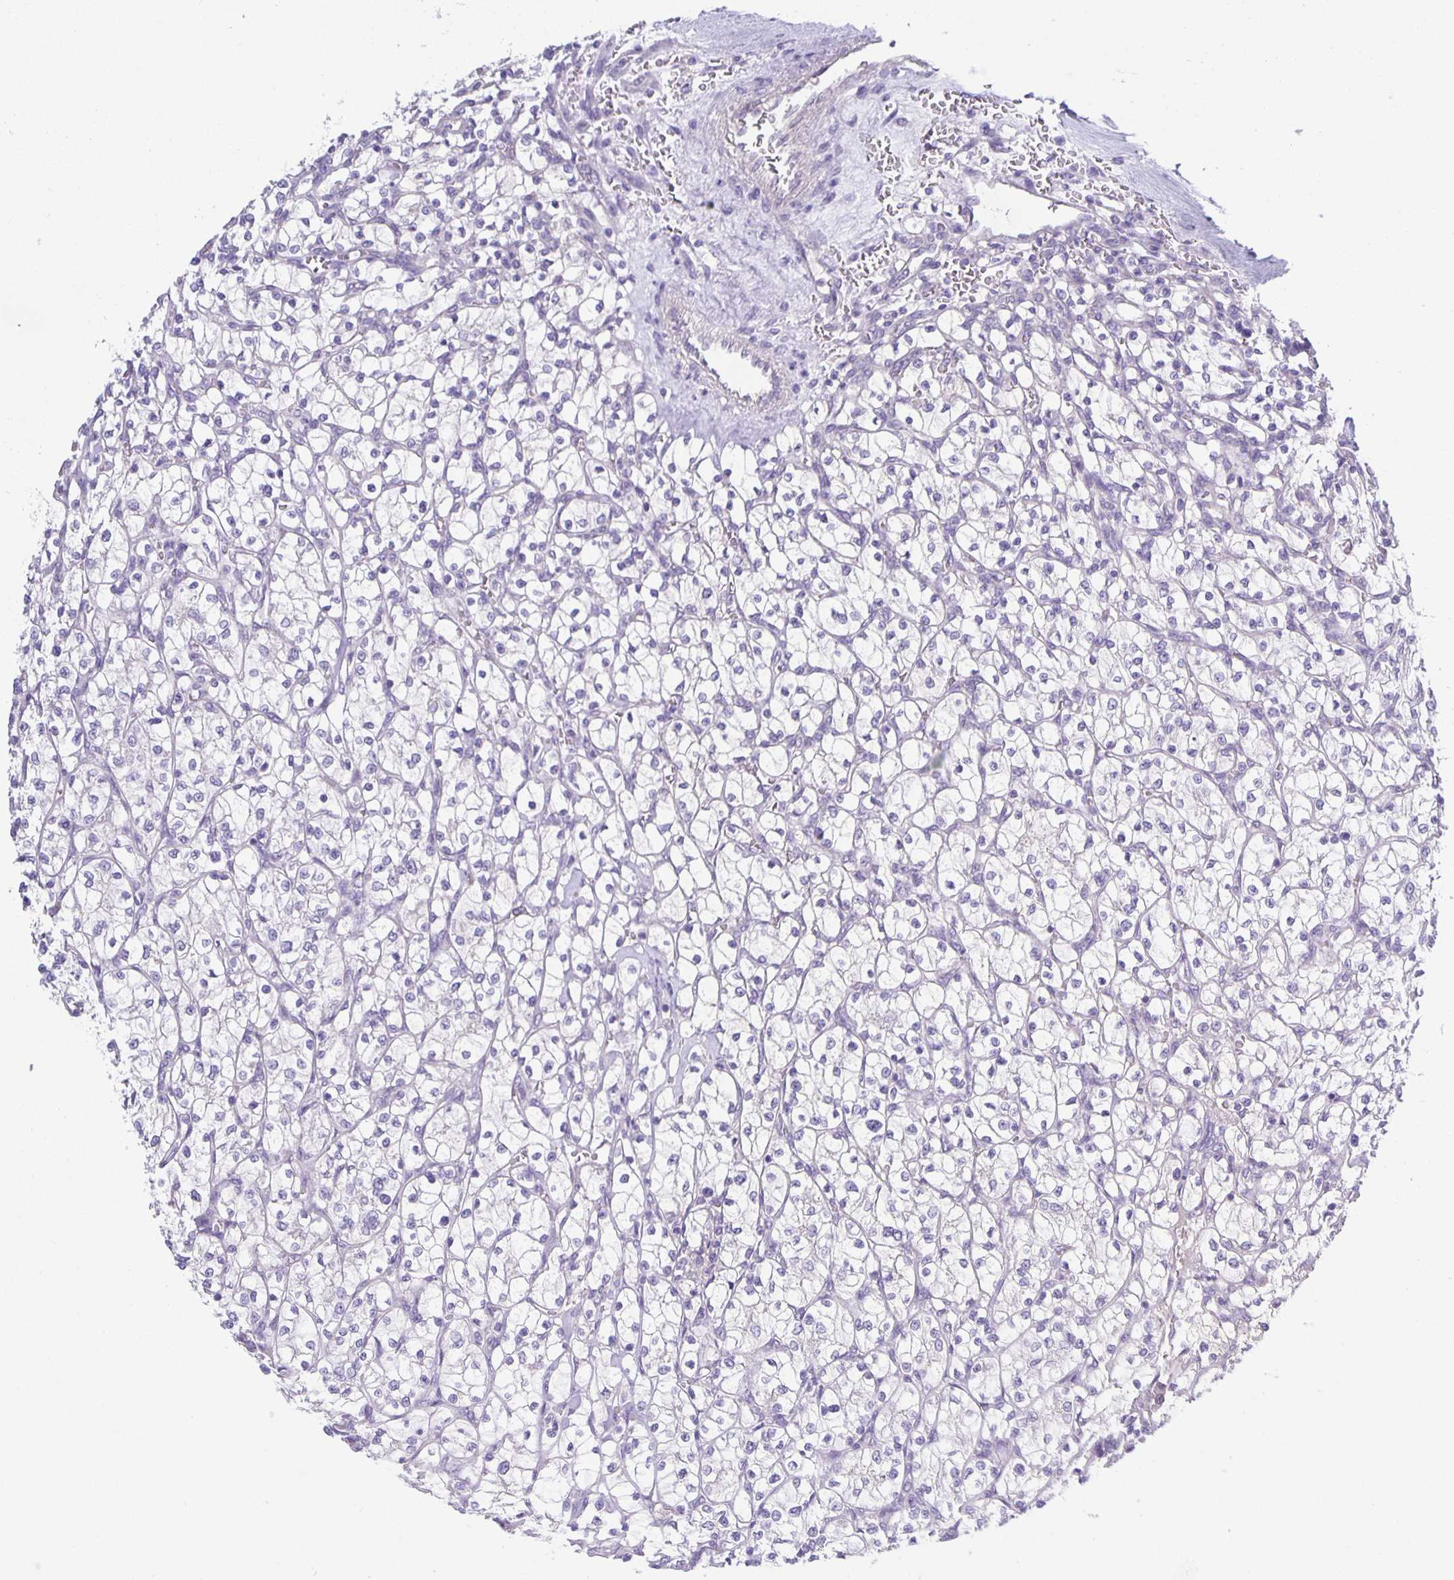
{"staining": {"intensity": "negative", "quantity": "none", "location": "none"}, "tissue": "renal cancer", "cell_type": "Tumor cells", "image_type": "cancer", "snomed": [{"axis": "morphology", "description": "Adenocarcinoma, NOS"}, {"axis": "topography", "description": "Kidney"}], "caption": "Tumor cells show no significant staining in renal adenocarcinoma.", "gene": "PTPN3", "patient": {"sex": "female", "age": 64}}